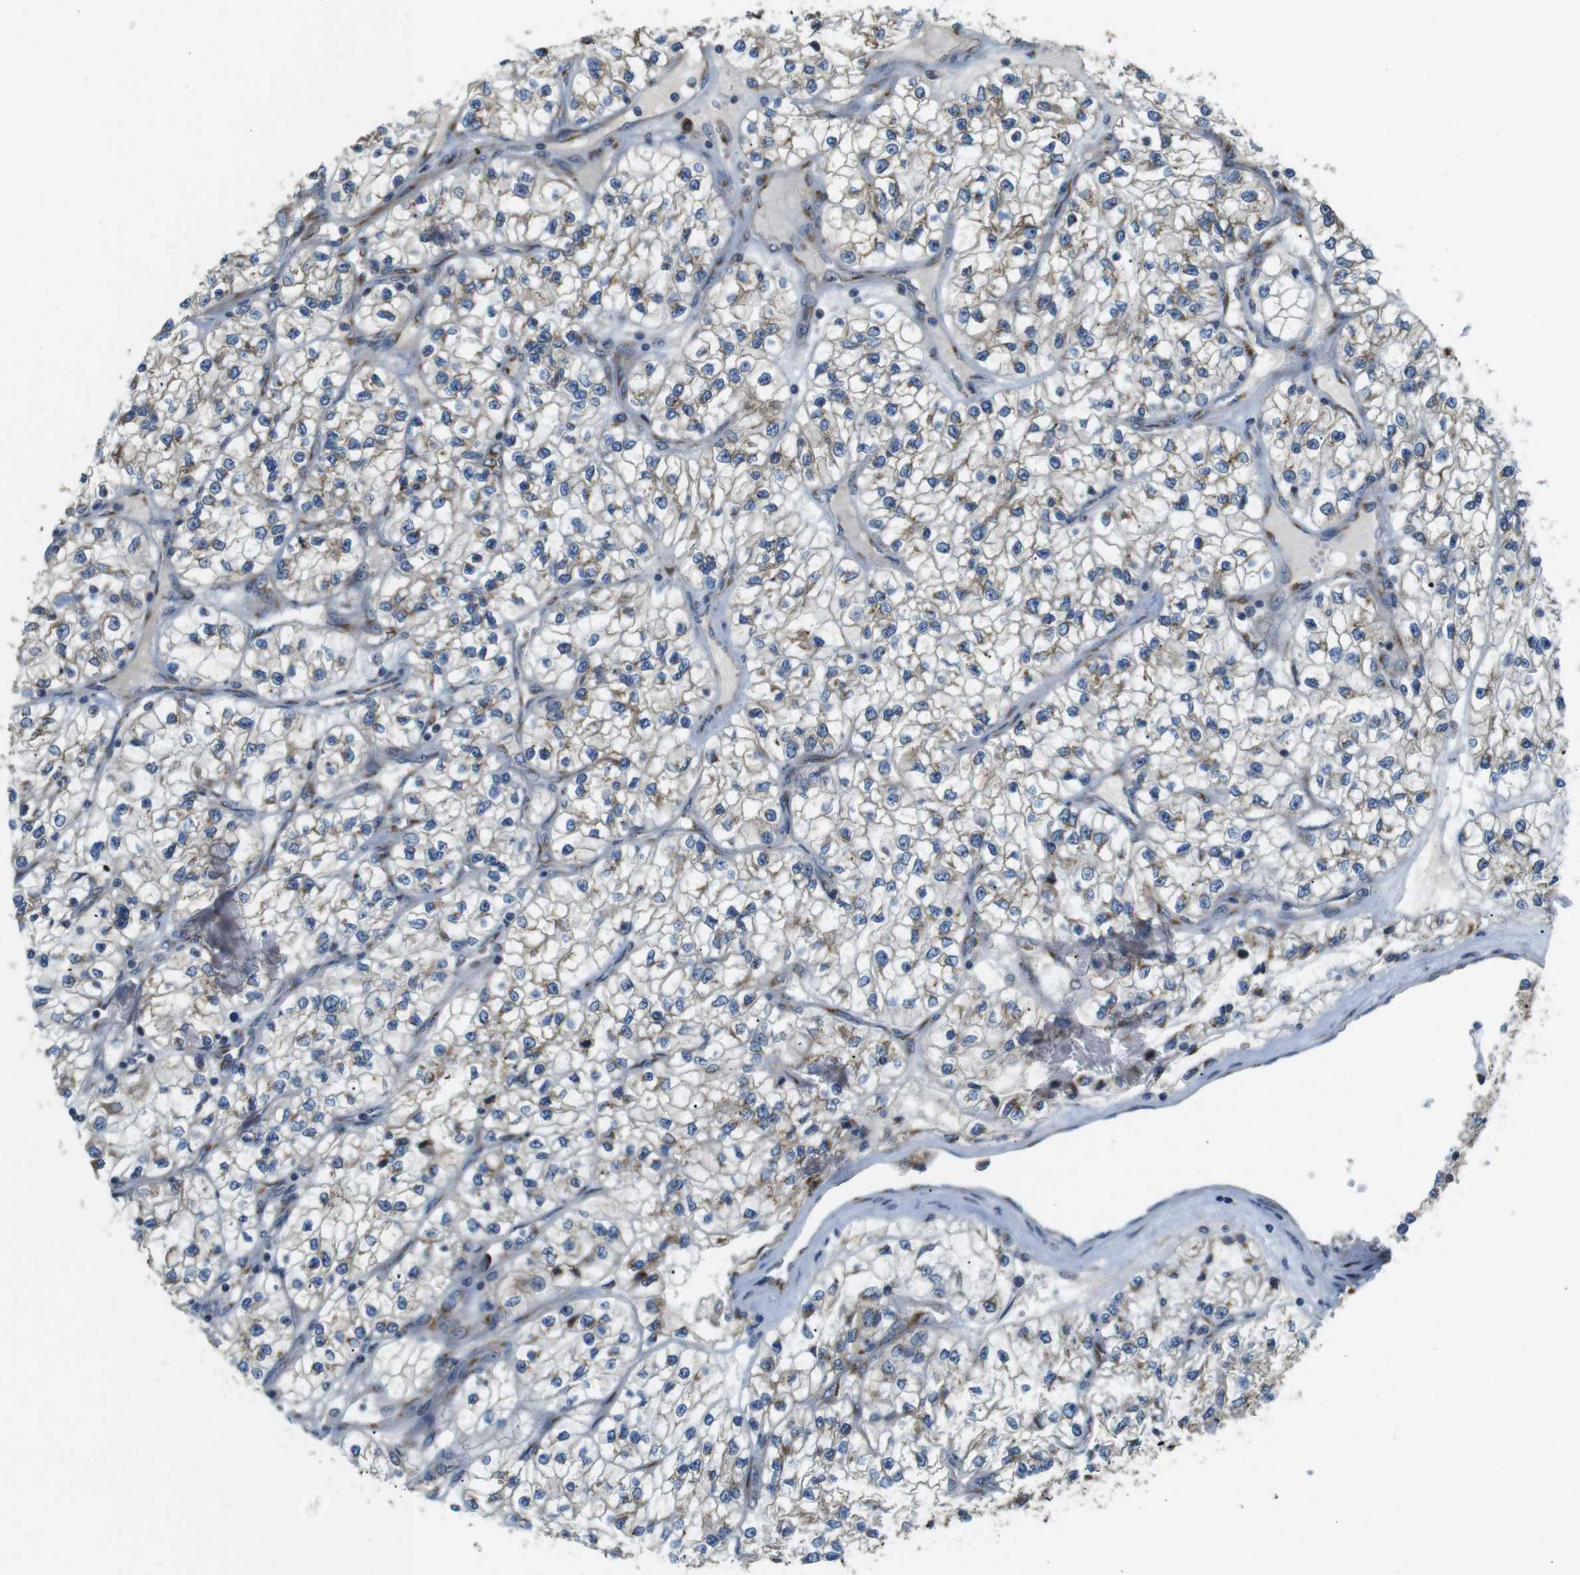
{"staining": {"intensity": "moderate", "quantity": "25%-75%", "location": "cytoplasmic/membranous"}, "tissue": "renal cancer", "cell_type": "Tumor cells", "image_type": "cancer", "snomed": [{"axis": "morphology", "description": "Adenocarcinoma, NOS"}, {"axis": "topography", "description": "Kidney"}], "caption": "Tumor cells demonstrate medium levels of moderate cytoplasmic/membranous staining in about 25%-75% of cells in human renal cancer. The staining was performed using DAB (3,3'-diaminobenzidine), with brown indicating positive protein expression. Nuclei are stained blue with hematoxylin.", "gene": "TMEM143", "patient": {"sex": "female", "age": 57}}